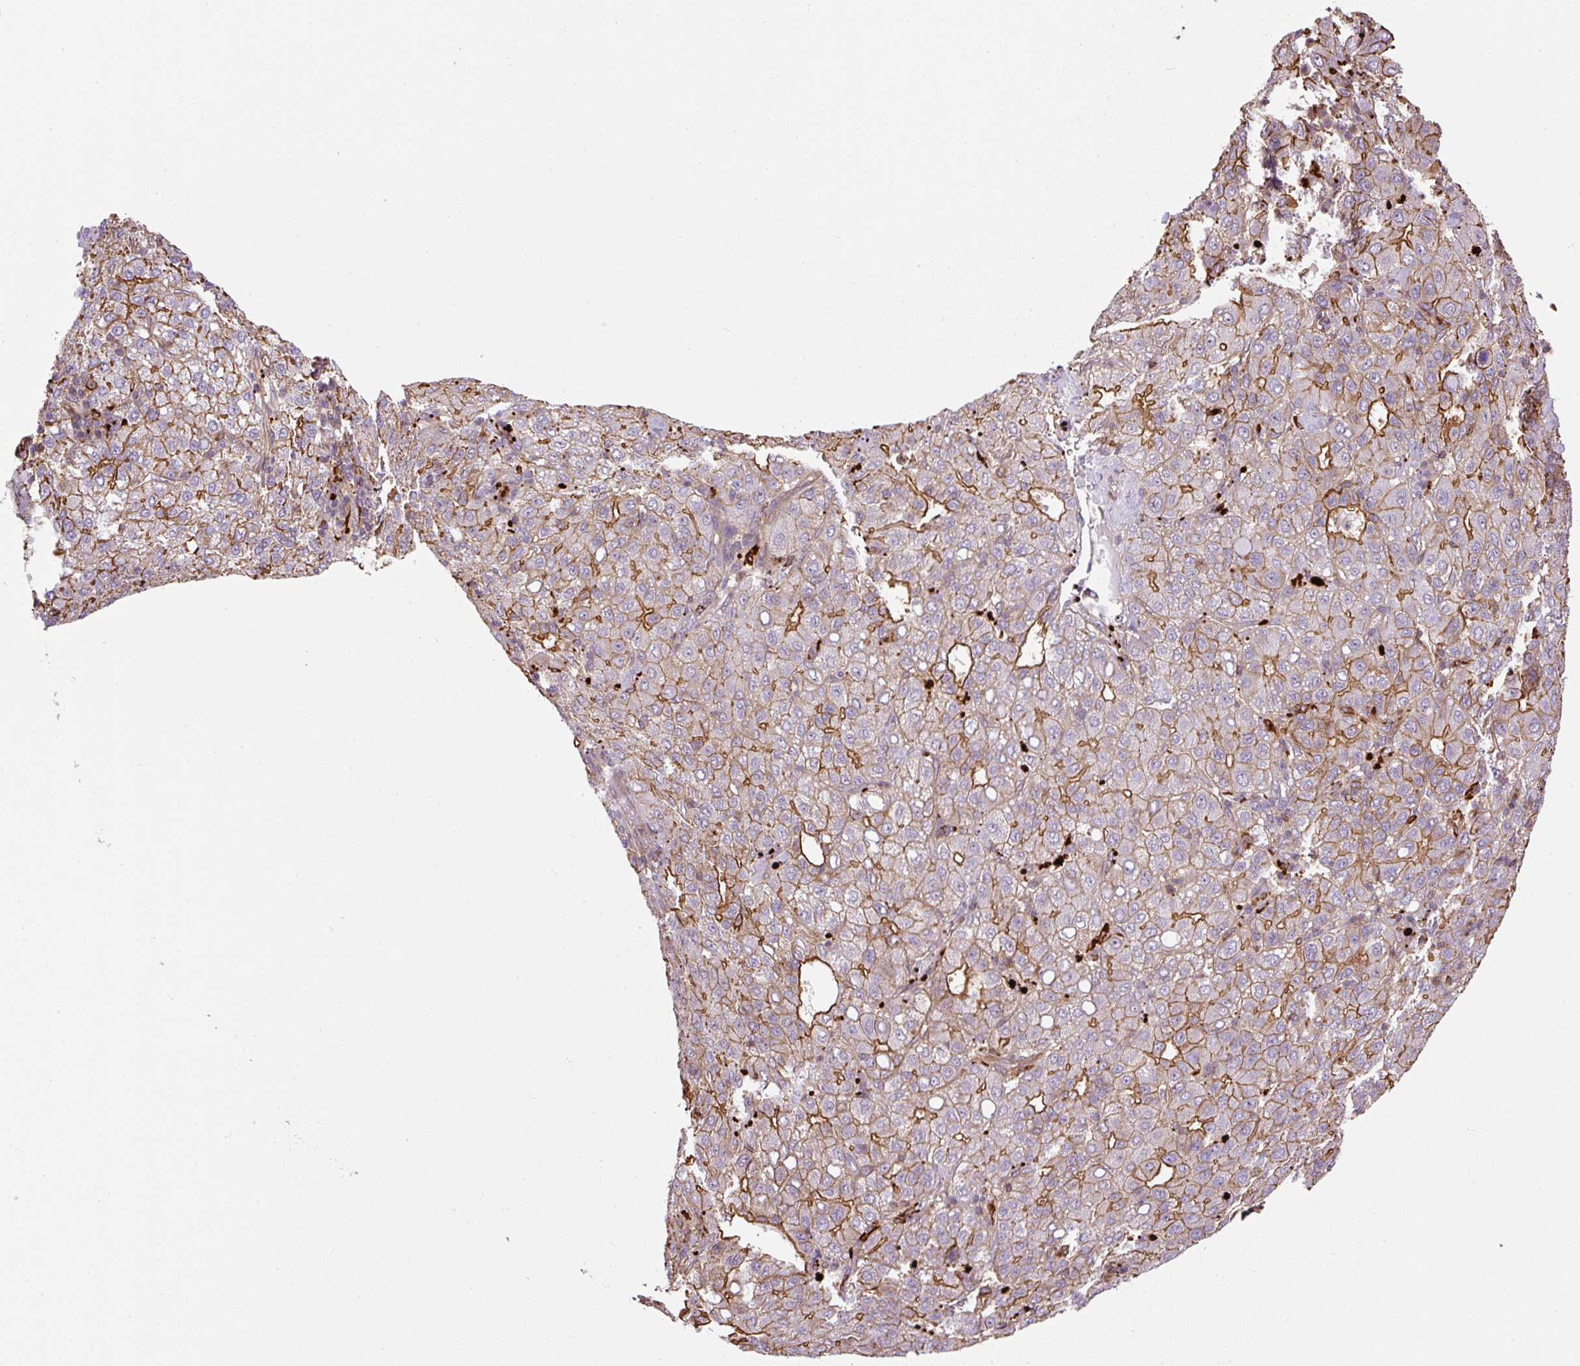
{"staining": {"intensity": "moderate", "quantity": "25%-75%", "location": "cytoplasmic/membranous"}, "tissue": "liver cancer", "cell_type": "Tumor cells", "image_type": "cancer", "snomed": [{"axis": "morphology", "description": "Carcinoma, Hepatocellular, NOS"}, {"axis": "topography", "description": "Liver"}], "caption": "Moderate cytoplasmic/membranous protein expression is seen in about 25%-75% of tumor cells in liver hepatocellular carcinoma.", "gene": "B3GALT5", "patient": {"sex": "male", "age": 65}}